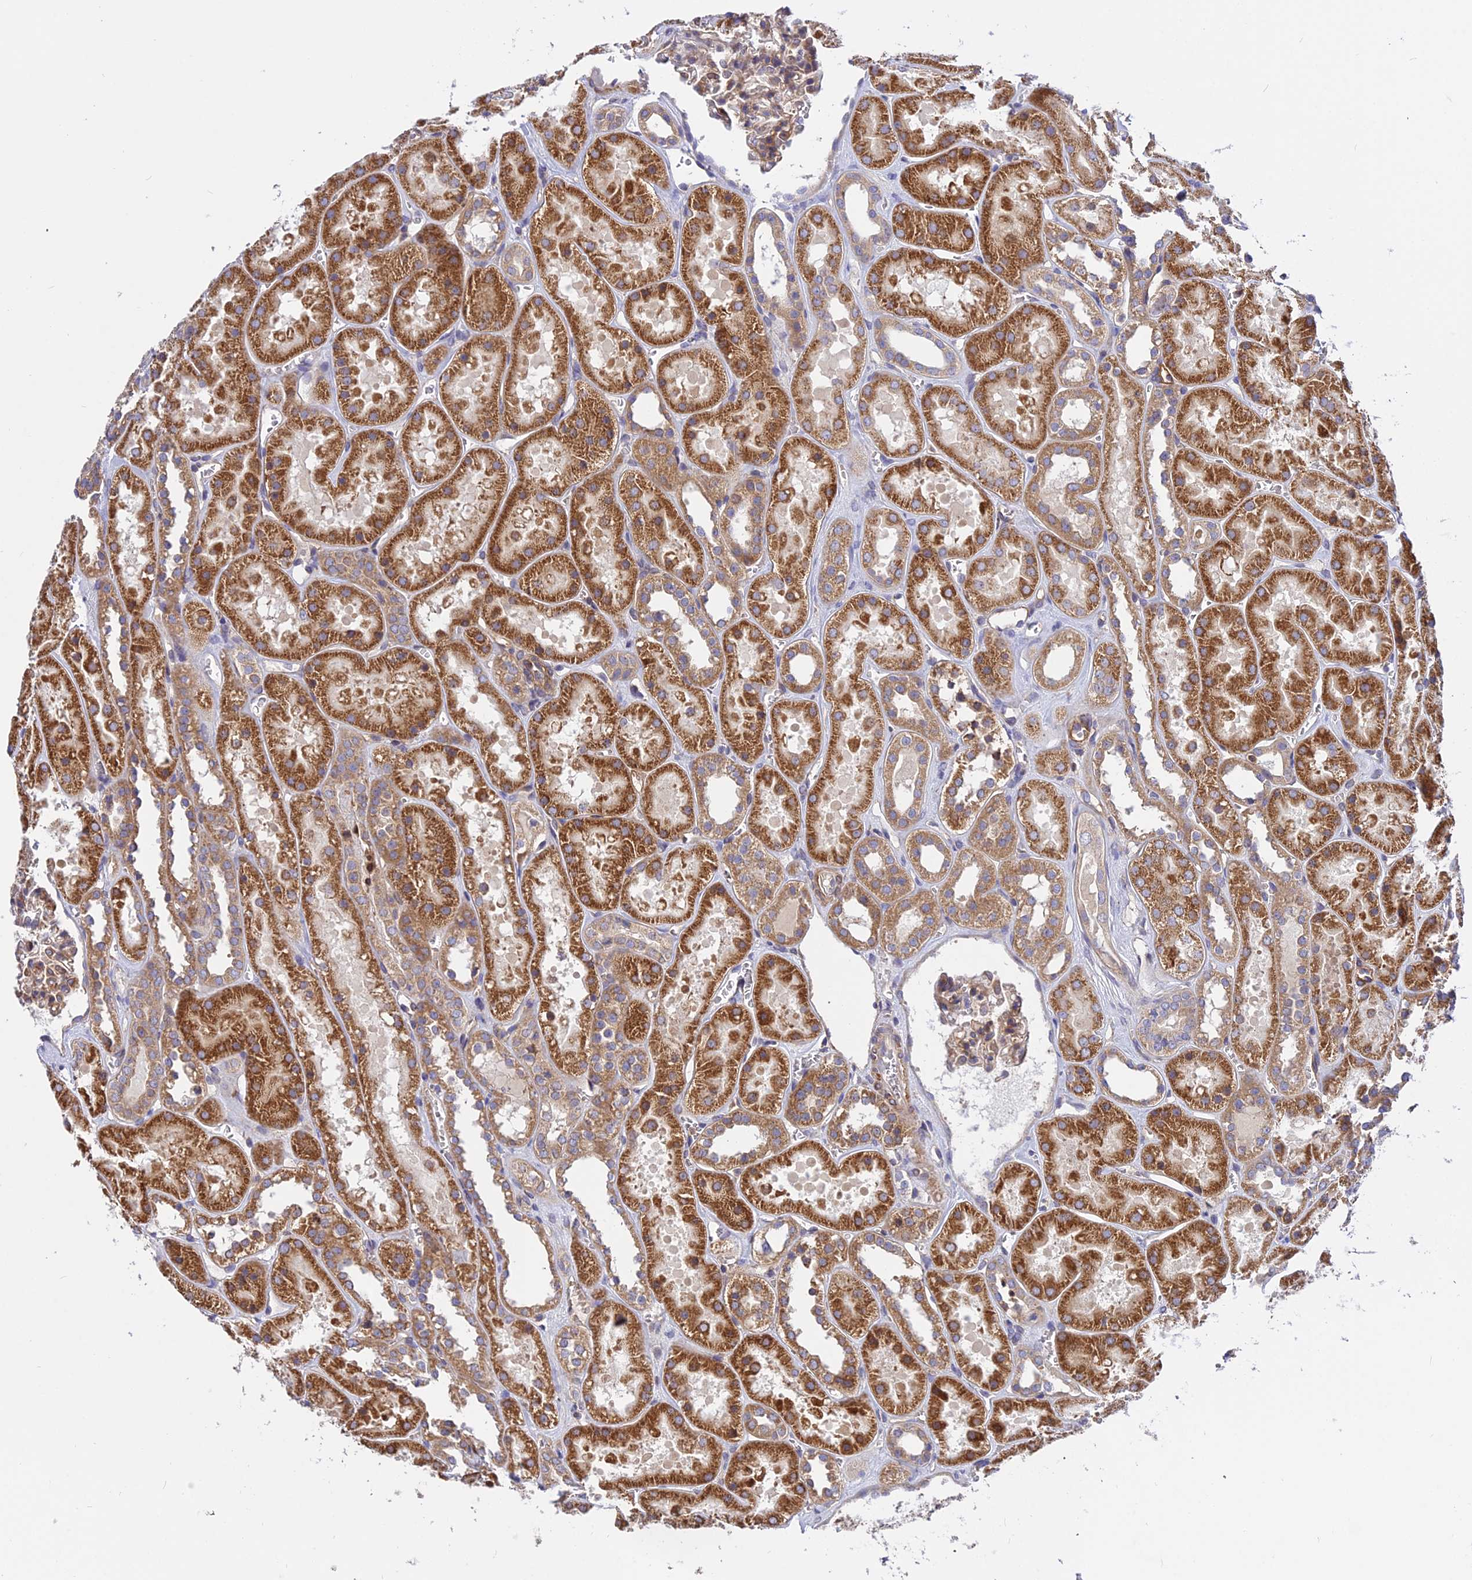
{"staining": {"intensity": "moderate", "quantity": ">75%", "location": "cytoplasmic/membranous"}, "tissue": "kidney", "cell_type": "Cells in glomeruli", "image_type": "normal", "snomed": [{"axis": "morphology", "description": "Normal tissue, NOS"}, {"axis": "topography", "description": "Kidney"}], "caption": "Immunohistochemical staining of normal human kidney exhibits >75% levels of moderate cytoplasmic/membranous protein staining in approximately >75% of cells in glomeruli. Using DAB (3,3'-diaminobenzidine) (brown) and hematoxylin (blue) stains, captured at high magnification using brightfield microscopy.", "gene": "TRIM43B", "patient": {"sex": "female", "age": 41}}